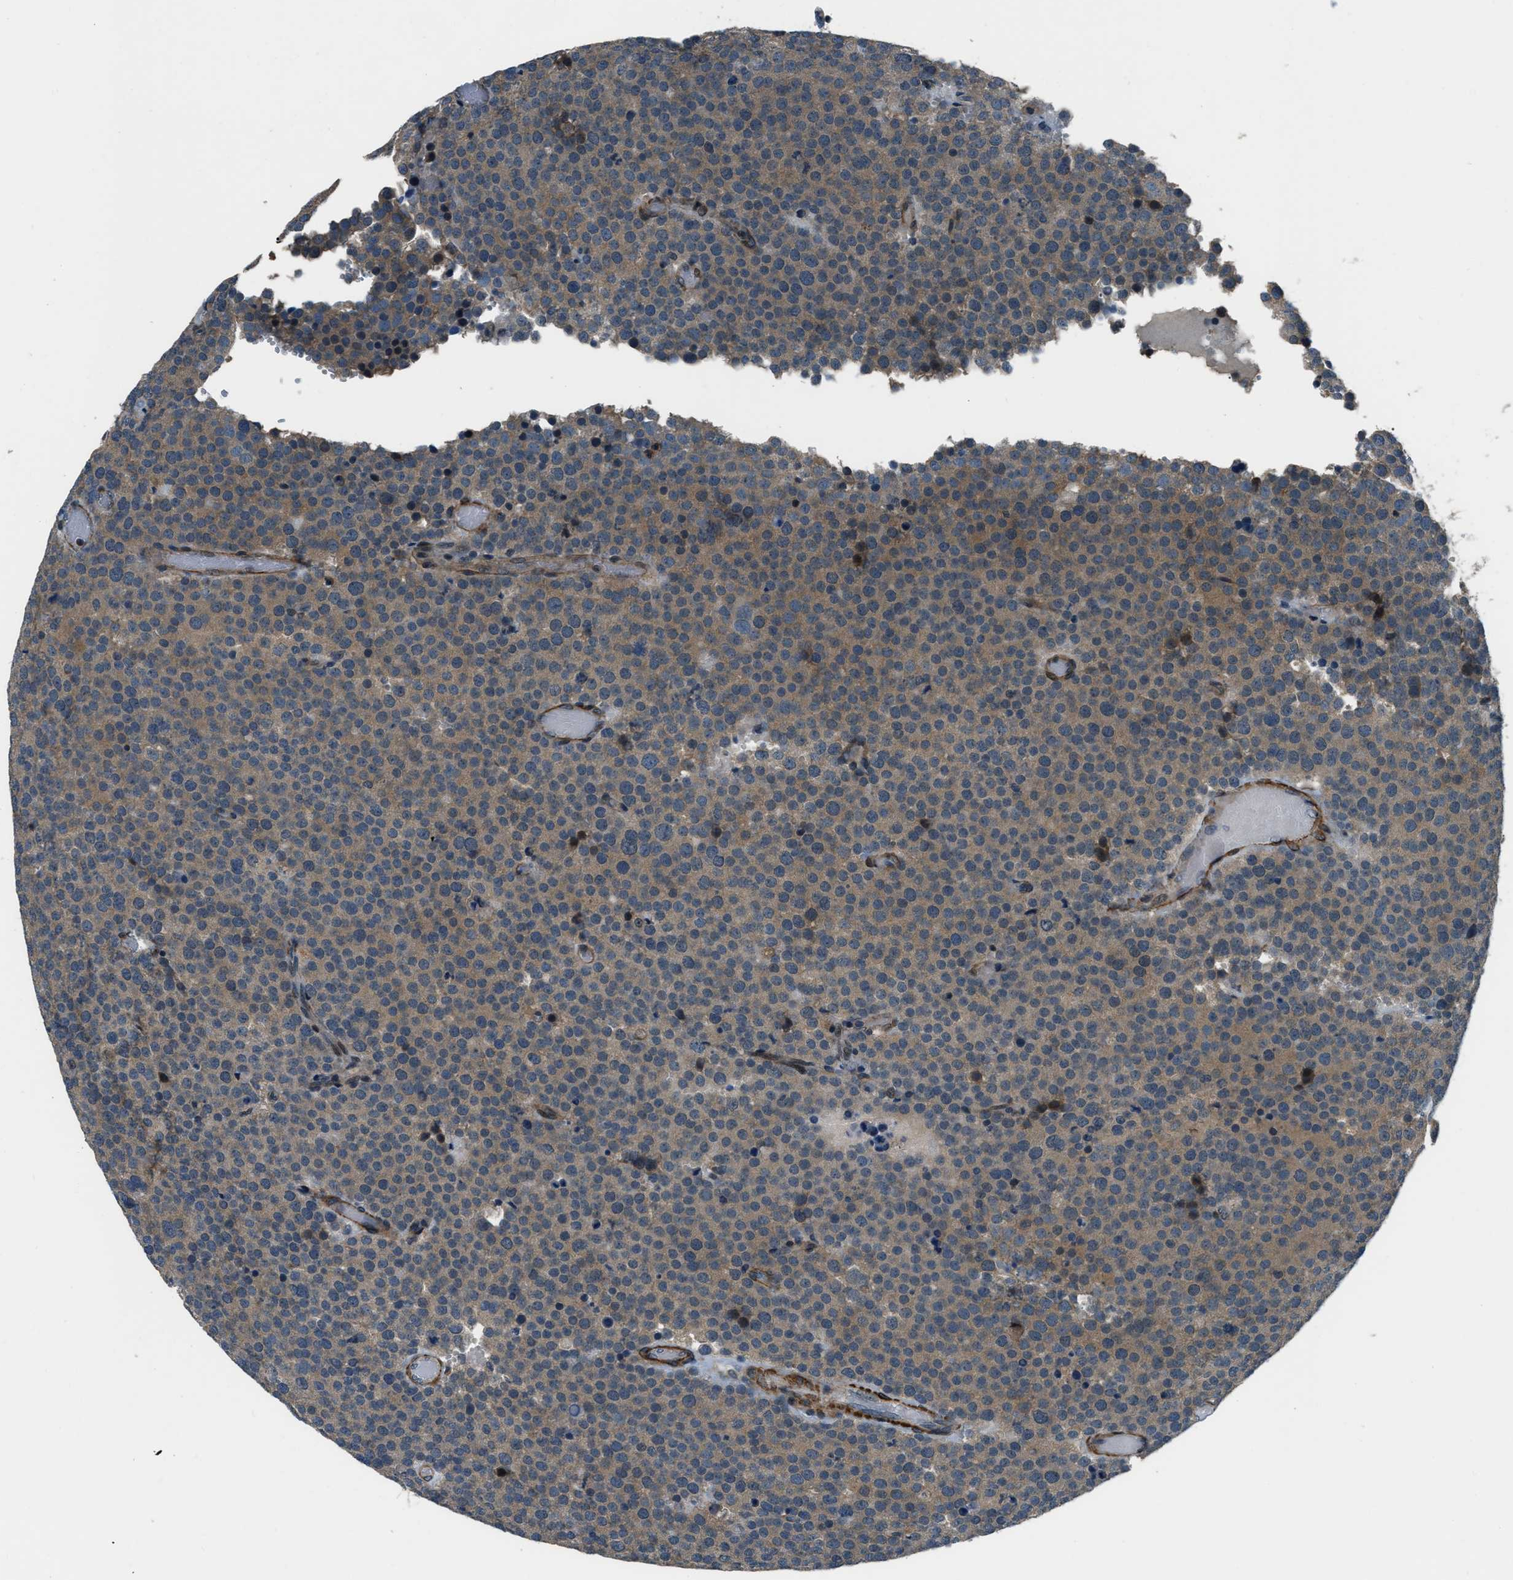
{"staining": {"intensity": "moderate", "quantity": ">75%", "location": "cytoplasmic/membranous"}, "tissue": "testis cancer", "cell_type": "Tumor cells", "image_type": "cancer", "snomed": [{"axis": "morphology", "description": "Normal tissue, NOS"}, {"axis": "morphology", "description": "Seminoma, NOS"}, {"axis": "topography", "description": "Testis"}], "caption": "A high-resolution photomicrograph shows immunohistochemistry staining of testis seminoma, which exhibits moderate cytoplasmic/membranous positivity in approximately >75% of tumor cells.", "gene": "NUDCD3", "patient": {"sex": "male", "age": 71}}